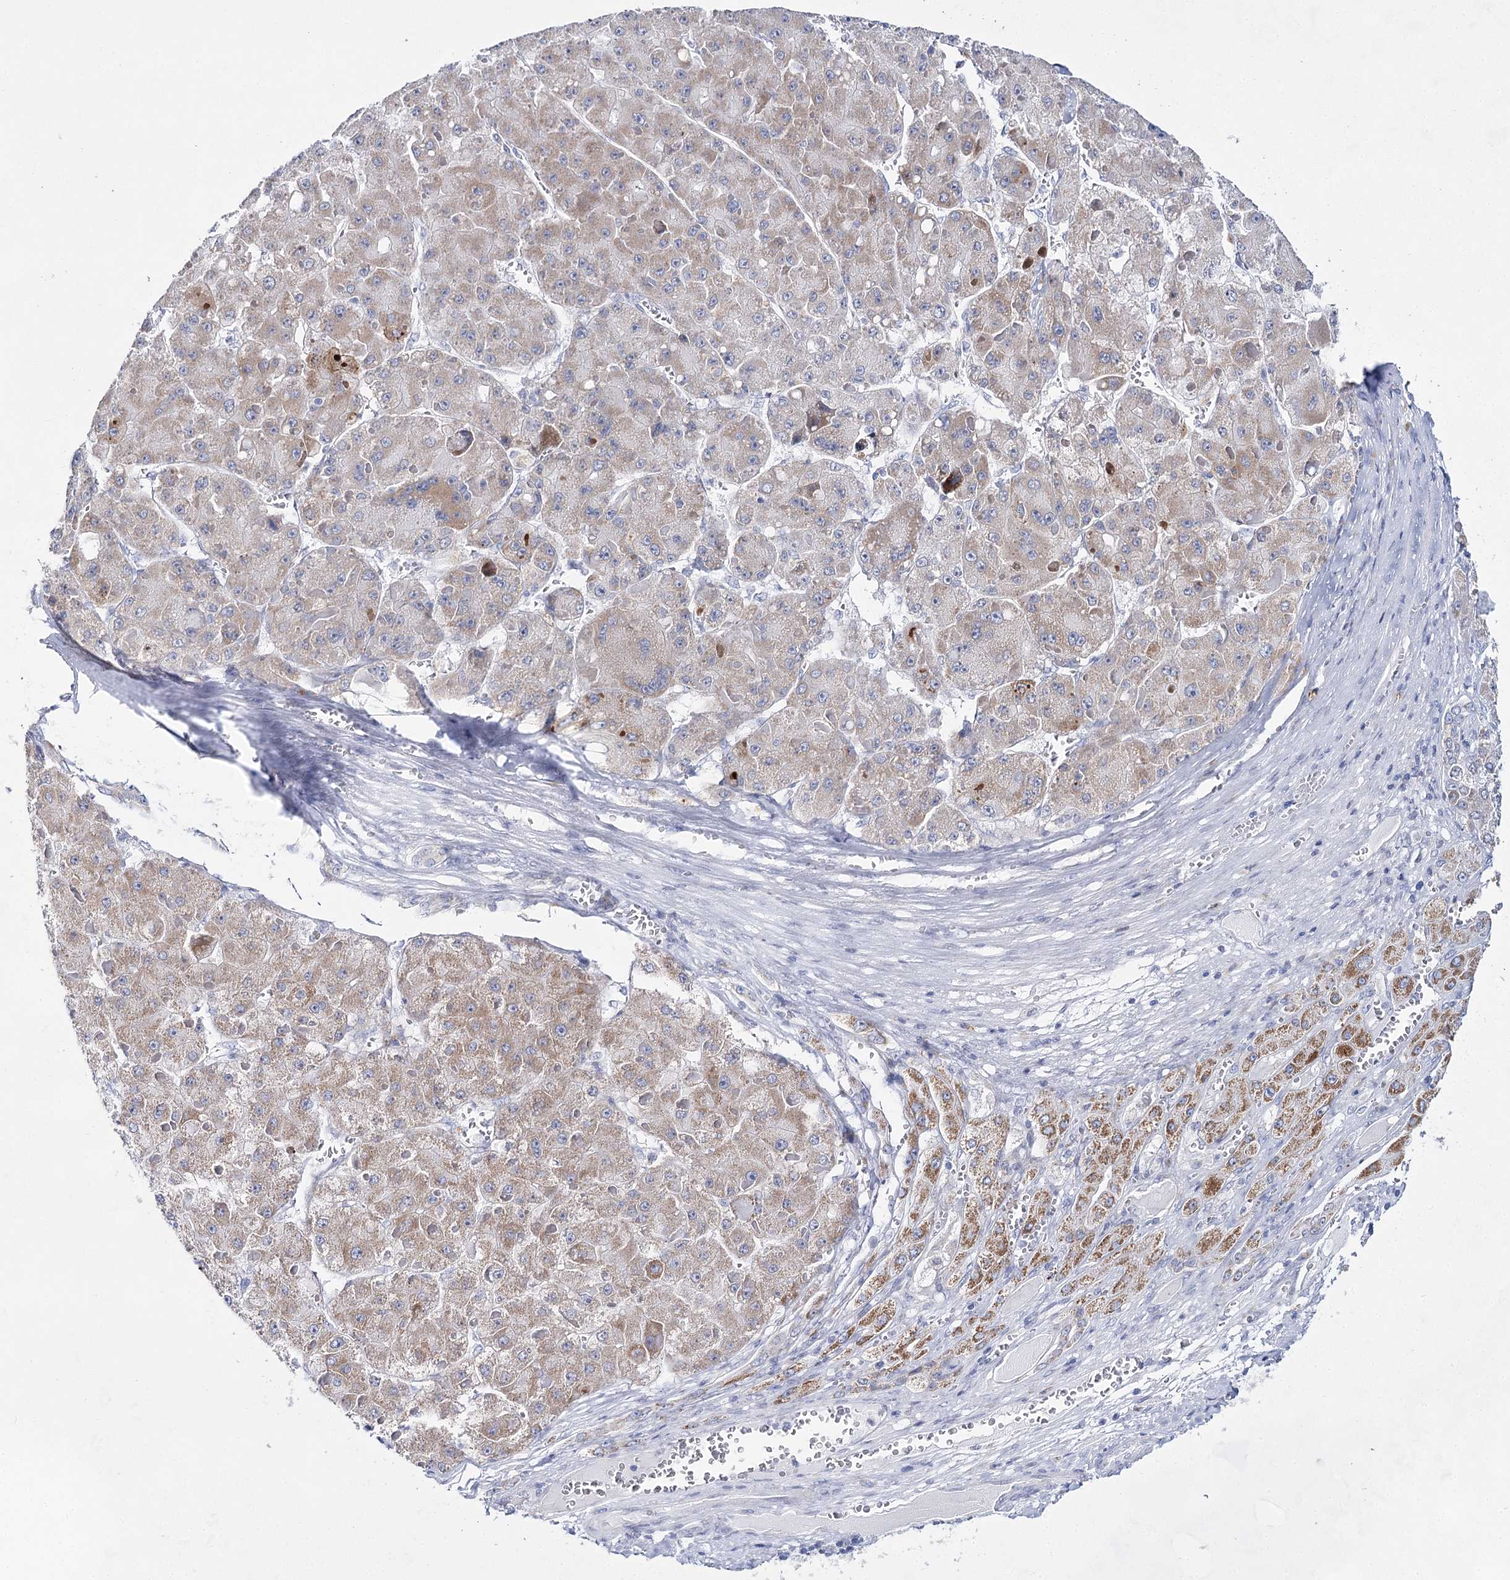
{"staining": {"intensity": "weak", "quantity": "25%-75%", "location": "cytoplasmic/membranous"}, "tissue": "liver cancer", "cell_type": "Tumor cells", "image_type": "cancer", "snomed": [{"axis": "morphology", "description": "Carcinoma, Hepatocellular, NOS"}, {"axis": "topography", "description": "Liver"}], "caption": "A low amount of weak cytoplasmic/membranous staining is seen in approximately 25%-75% of tumor cells in liver cancer (hepatocellular carcinoma) tissue.", "gene": "BPHL", "patient": {"sex": "female", "age": 73}}